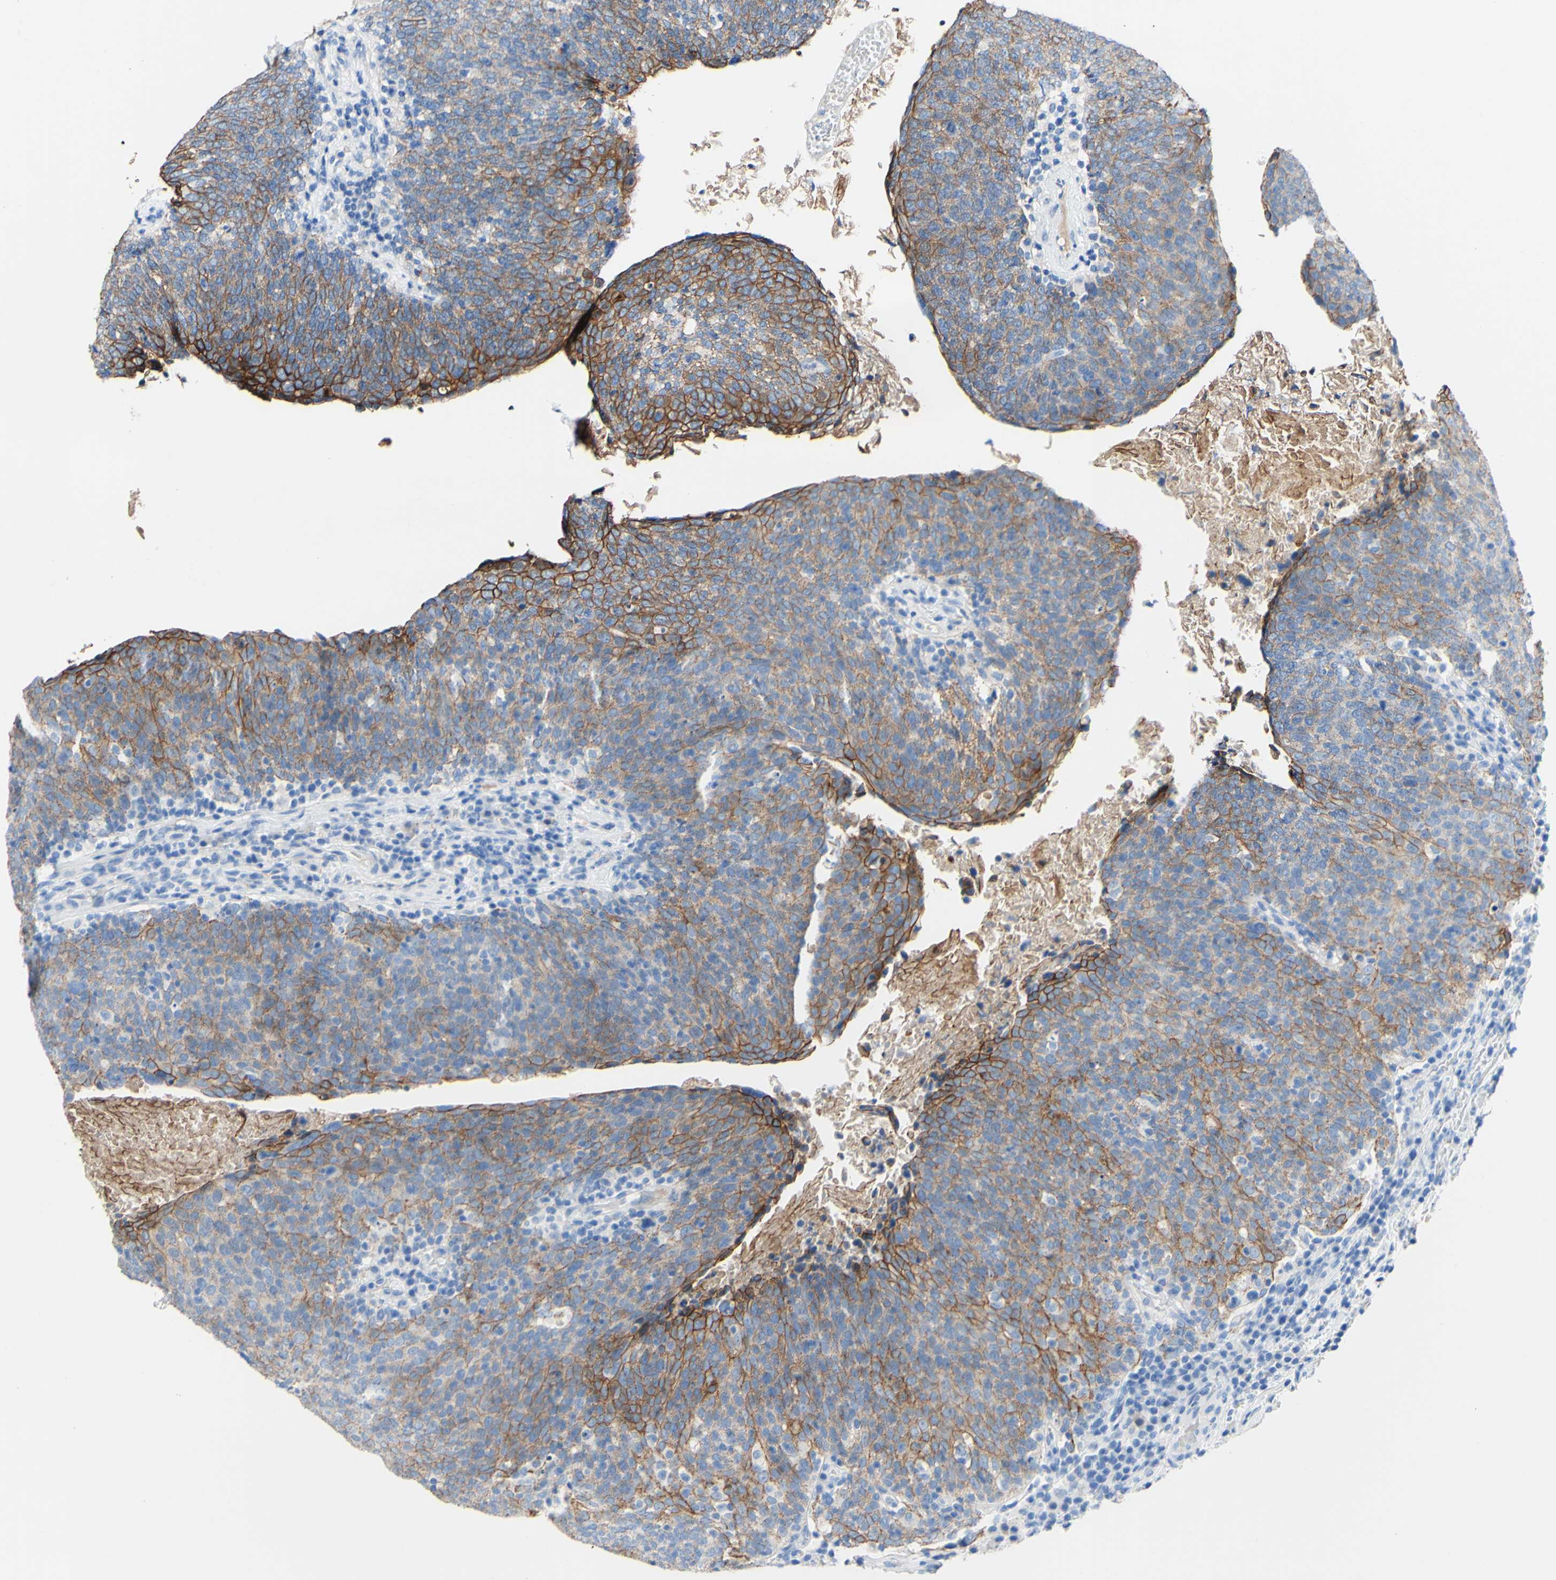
{"staining": {"intensity": "moderate", "quantity": "25%-75%", "location": "cytoplasmic/membranous"}, "tissue": "head and neck cancer", "cell_type": "Tumor cells", "image_type": "cancer", "snomed": [{"axis": "morphology", "description": "Squamous cell carcinoma, NOS"}, {"axis": "morphology", "description": "Squamous cell carcinoma, metastatic, NOS"}, {"axis": "topography", "description": "Lymph node"}, {"axis": "topography", "description": "Head-Neck"}], "caption": "A medium amount of moderate cytoplasmic/membranous expression is appreciated in about 25%-75% of tumor cells in squamous cell carcinoma (head and neck) tissue.", "gene": "DSC2", "patient": {"sex": "male", "age": 62}}